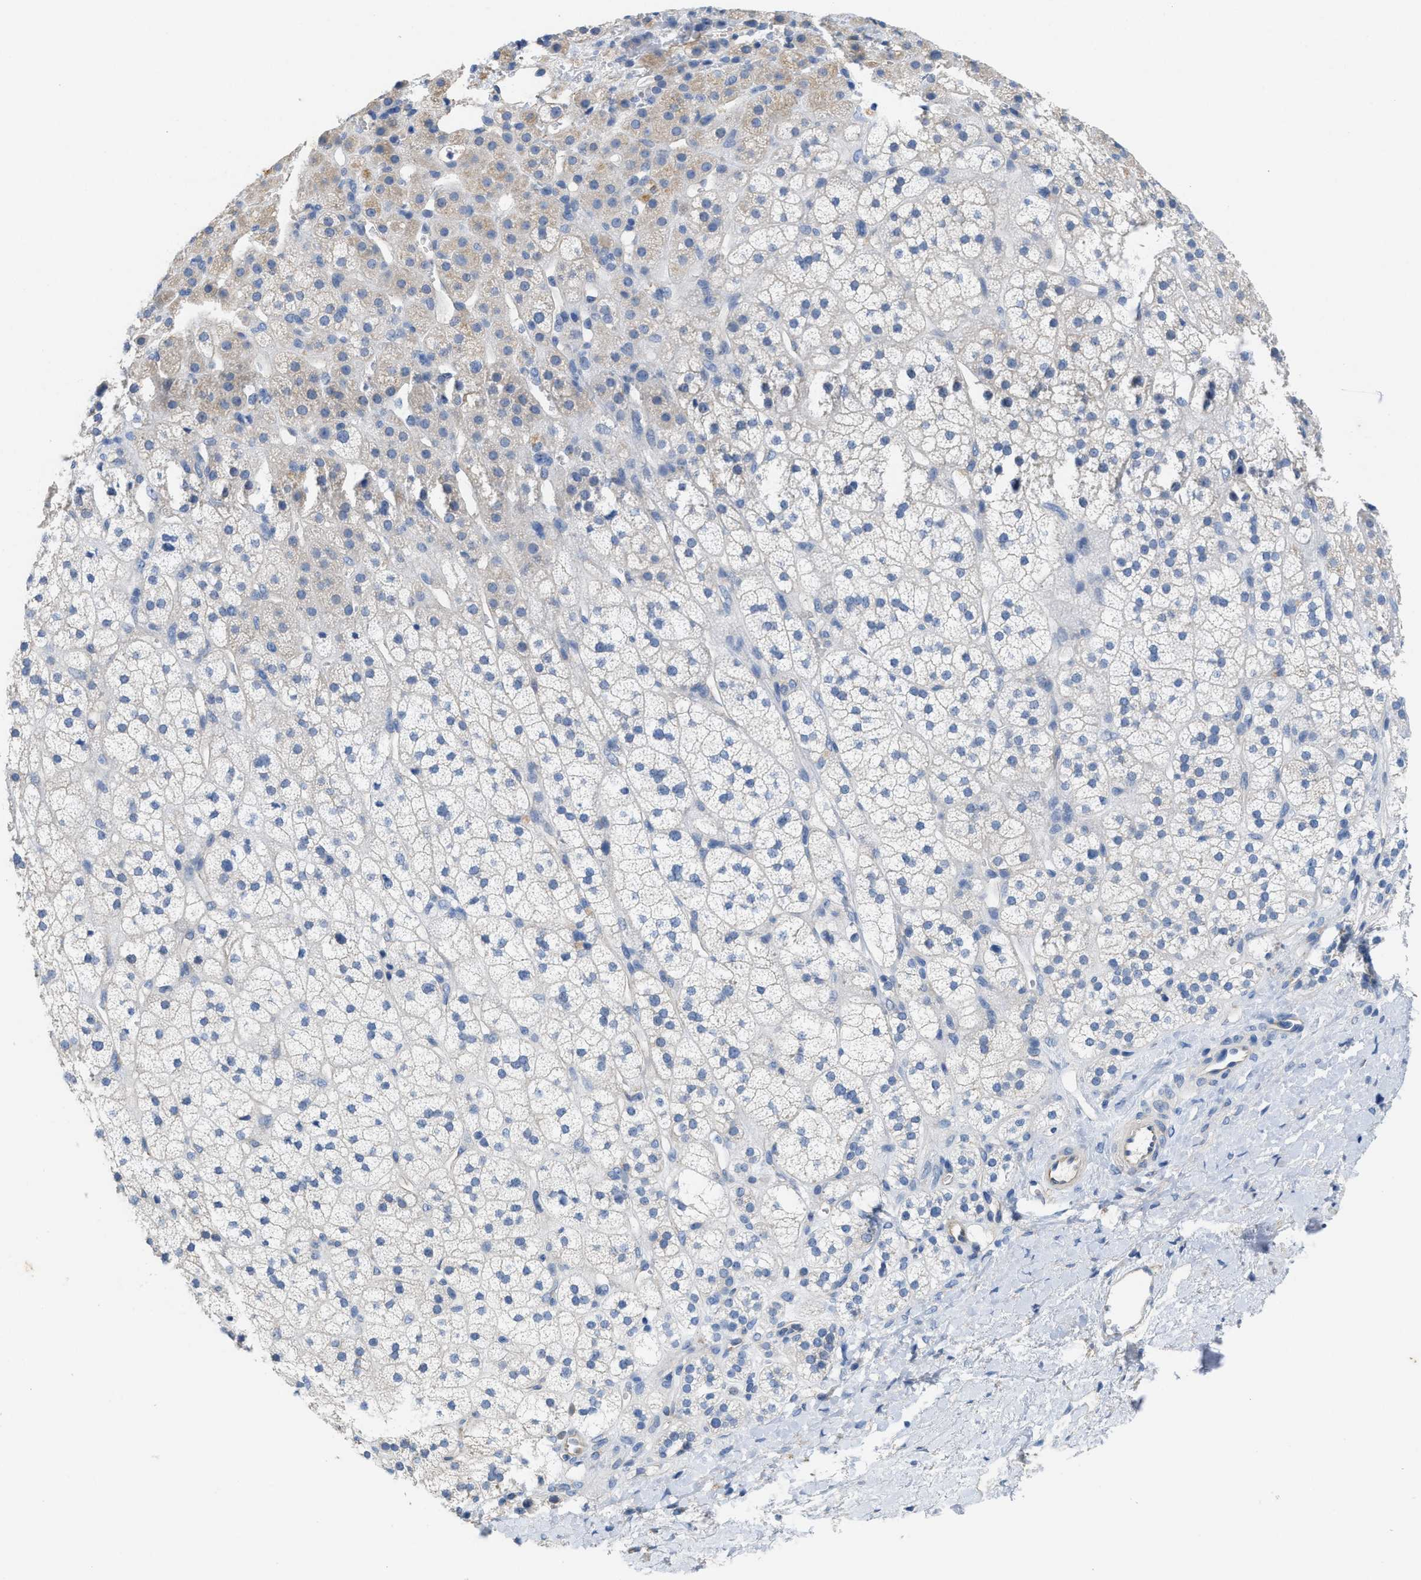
{"staining": {"intensity": "moderate", "quantity": "<25%", "location": "cytoplasmic/membranous"}, "tissue": "adrenal gland", "cell_type": "Glandular cells", "image_type": "normal", "snomed": [{"axis": "morphology", "description": "Normal tissue, NOS"}, {"axis": "topography", "description": "Adrenal gland"}], "caption": "Normal adrenal gland shows moderate cytoplasmic/membranous positivity in approximately <25% of glandular cells, visualized by immunohistochemistry.", "gene": "CPA2", "patient": {"sex": "male", "age": 56}}